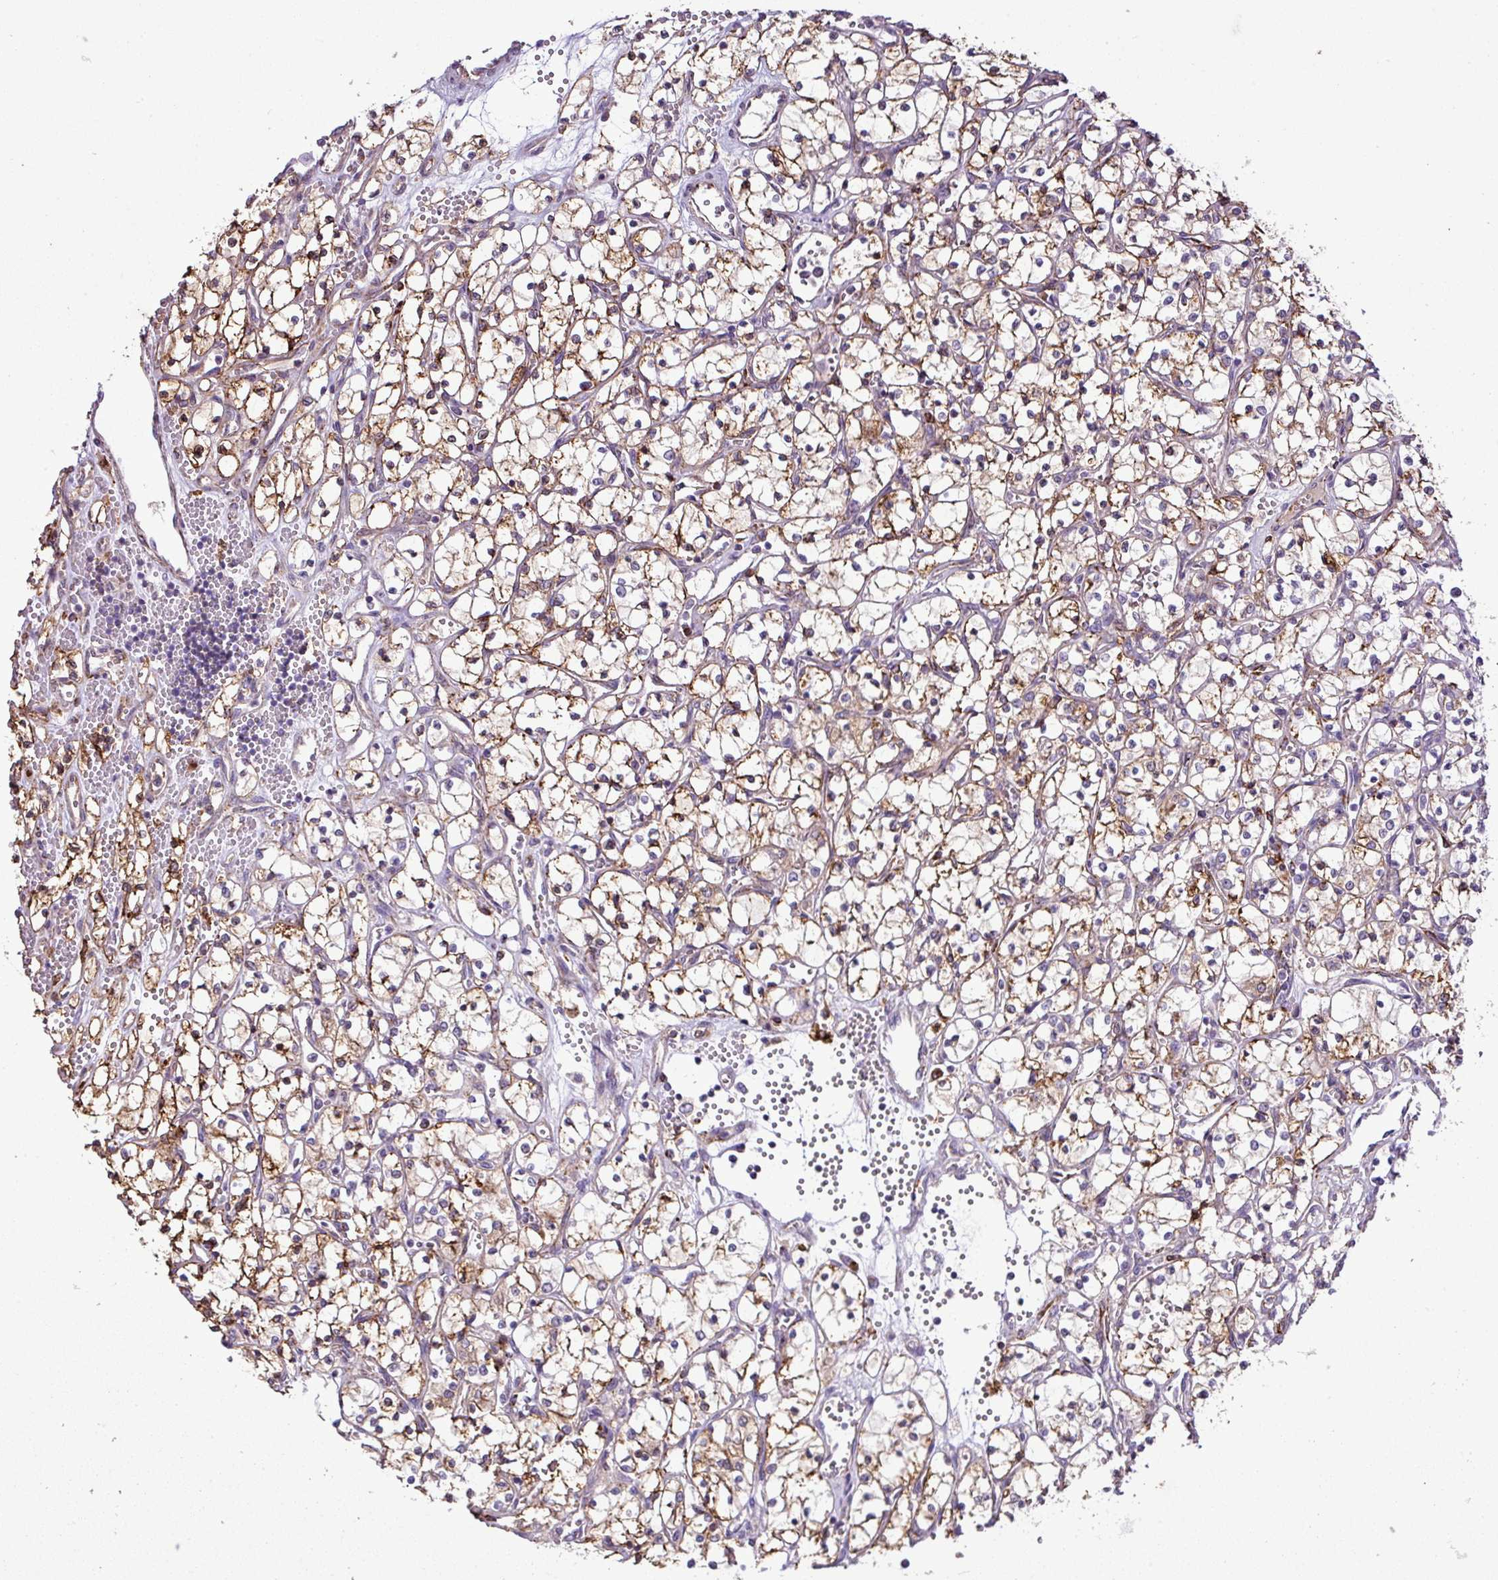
{"staining": {"intensity": "moderate", "quantity": "25%-75%", "location": "cytoplasmic/membranous"}, "tissue": "renal cancer", "cell_type": "Tumor cells", "image_type": "cancer", "snomed": [{"axis": "morphology", "description": "Adenocarcinoma, NOS"}, {"axis": "topography", "description": "Kidney"}], "caption": "Immunohistochemical staining of renal cancer reveals moderate cytoplasmic/membranous protein staining in about 25%-75% of tumor cells.", "gene": "XIAP", "patient": {"sex": "female", "age": 69}}